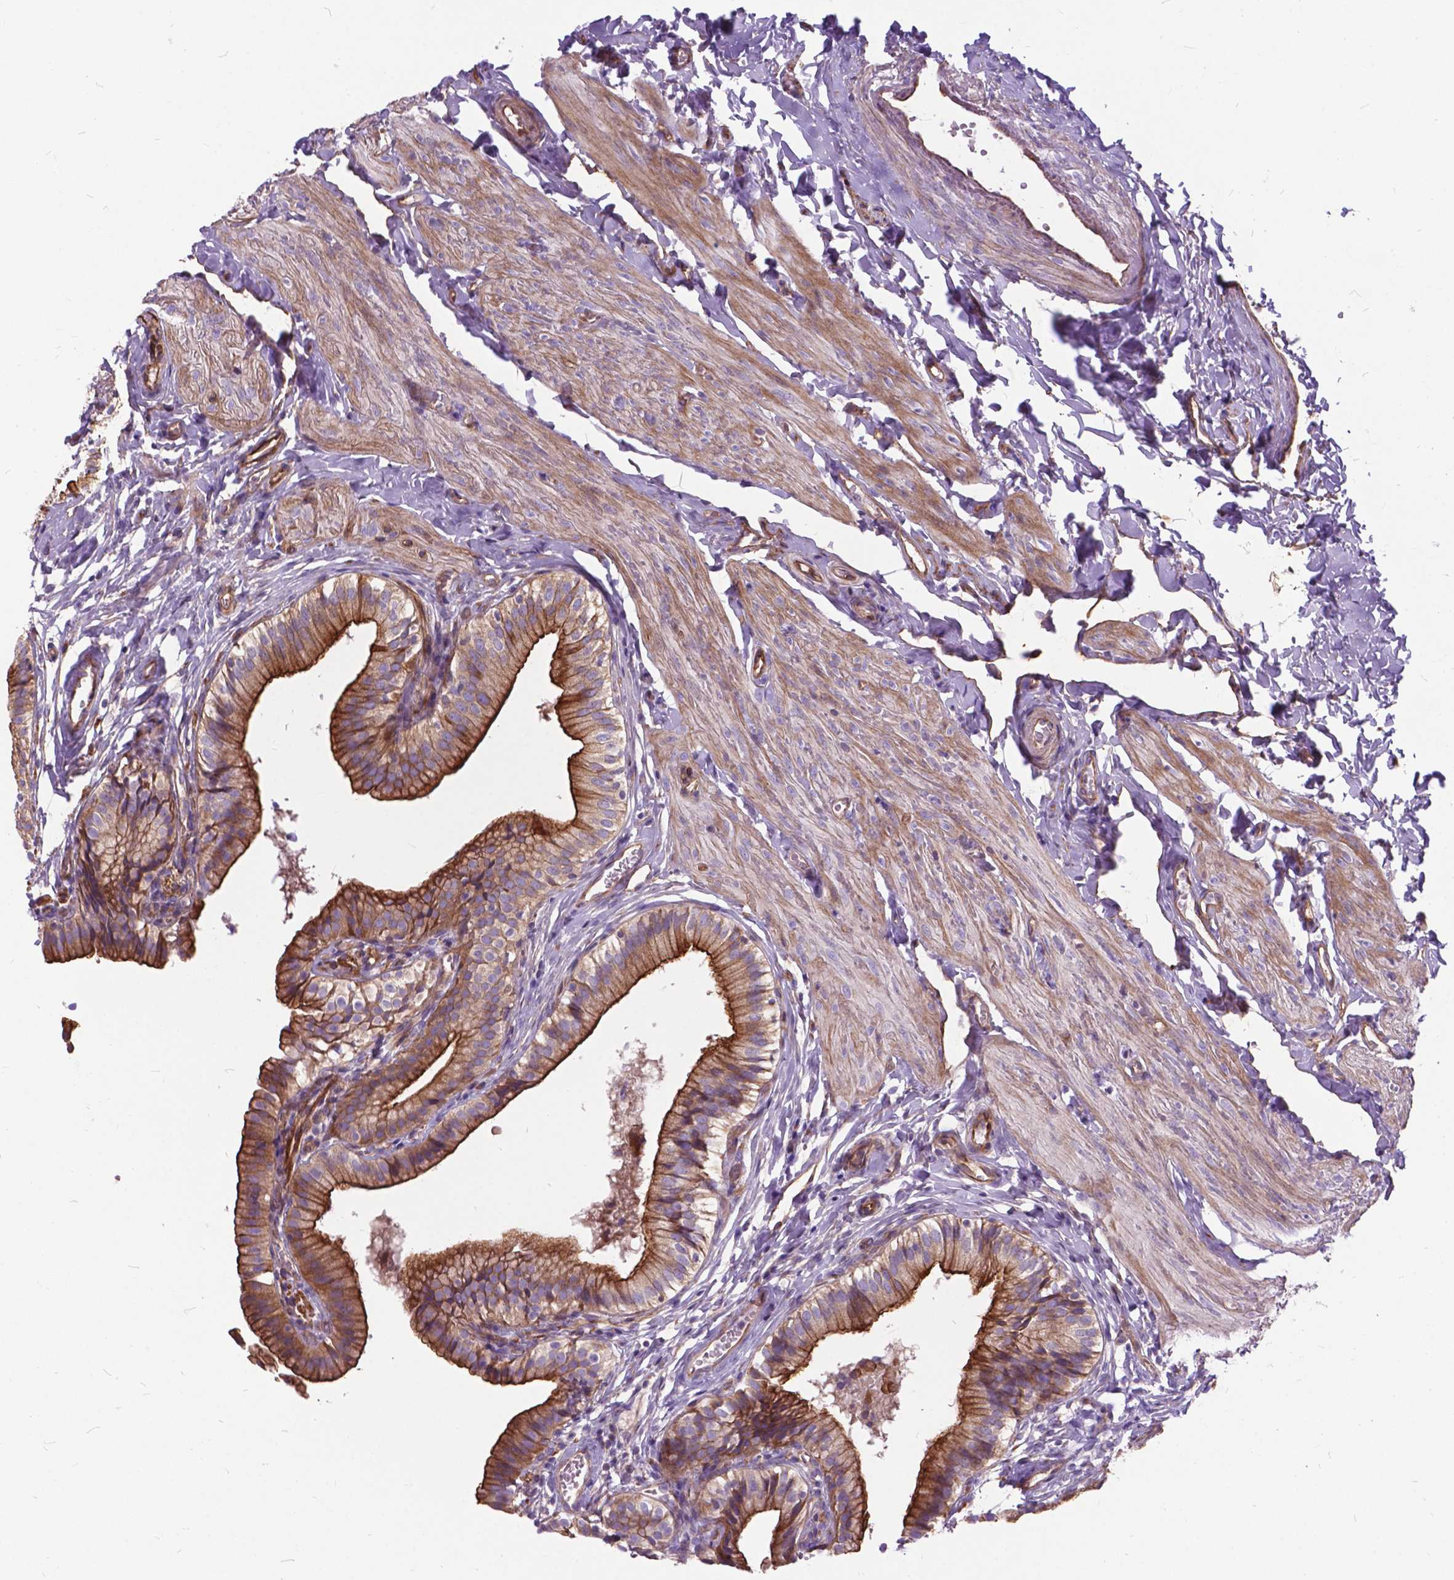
{"staining": {"intensity": "moderate", "quantity": ">75%", "location": "cytoplasmic/membranous"}, "tissue": "gallbladder", "cell_type": "Glandular cells", "image_type": "normal", "snomed": [{"axis": "morphology", "description": "Normal tissue, NOS"}, {"axis": "topography", "description": "Gallbladder"}], "caption": "Brown immunohistochemical staining in normal gallbladder exhibits moderate cytoplasmic/membranous staining in approximately >75% of glandular cells.", "gene": "FLT4", "patient": {"sex": "female", "age": 47}}